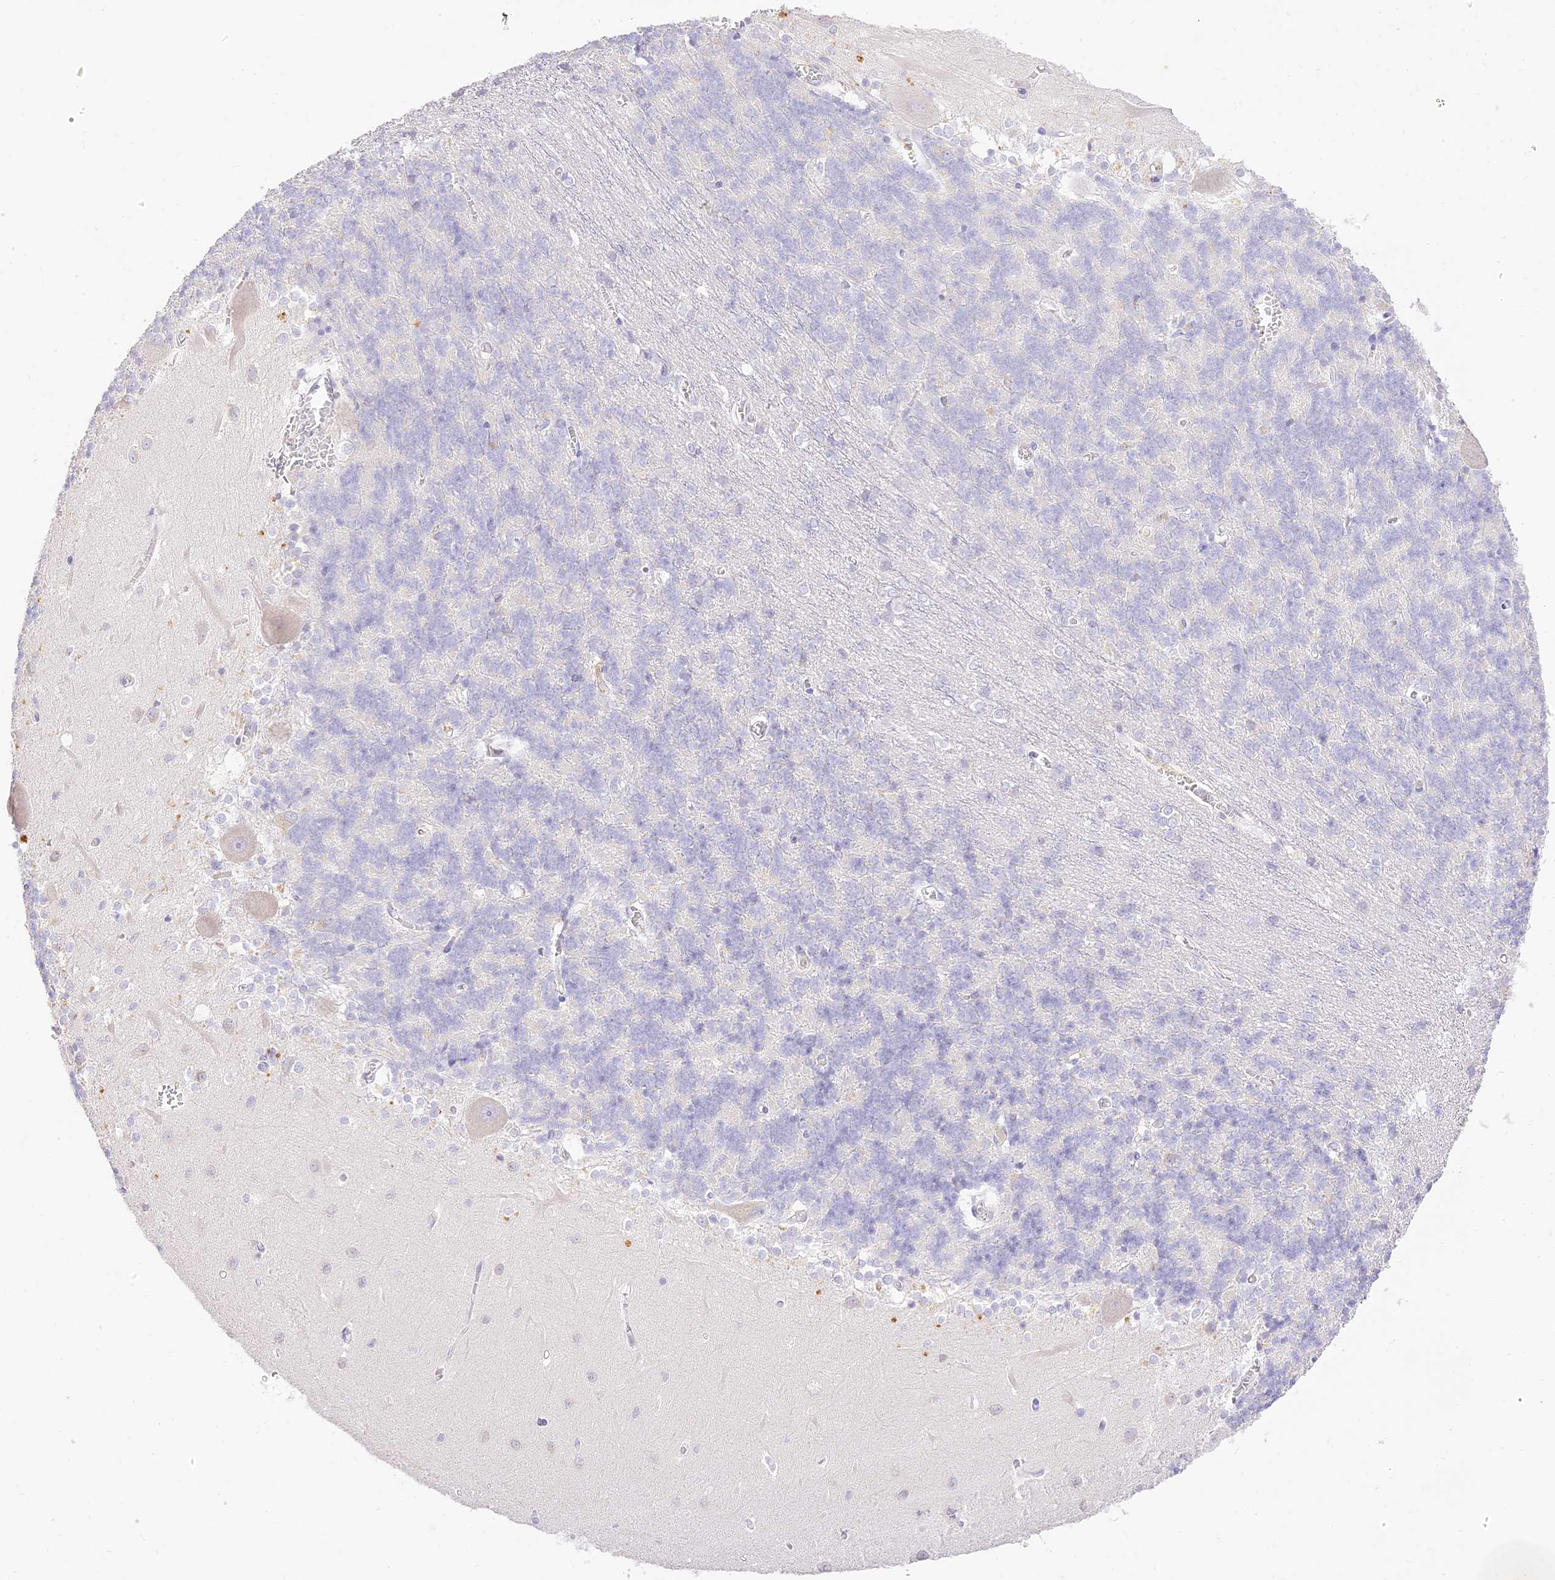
{"staining": {"intensity": "negative", "quantity": "none", "location": "none"}, "tissue": "cerebellum", "cell_type": "Cells in granular layer", "image_type": "normal", "snomed": [{"axis": "morphology", "description": "Normal tissue, NOS"}, {"axis": "topography", "description": "Cerebellum"}], "caption": "IHC image of unremarkable human cerebellum stained for a protein (brown), which demonstrates no staining in cells in granular layer.", "gene": "SEC13", "patient": {"sex": "male", "age": 37}}